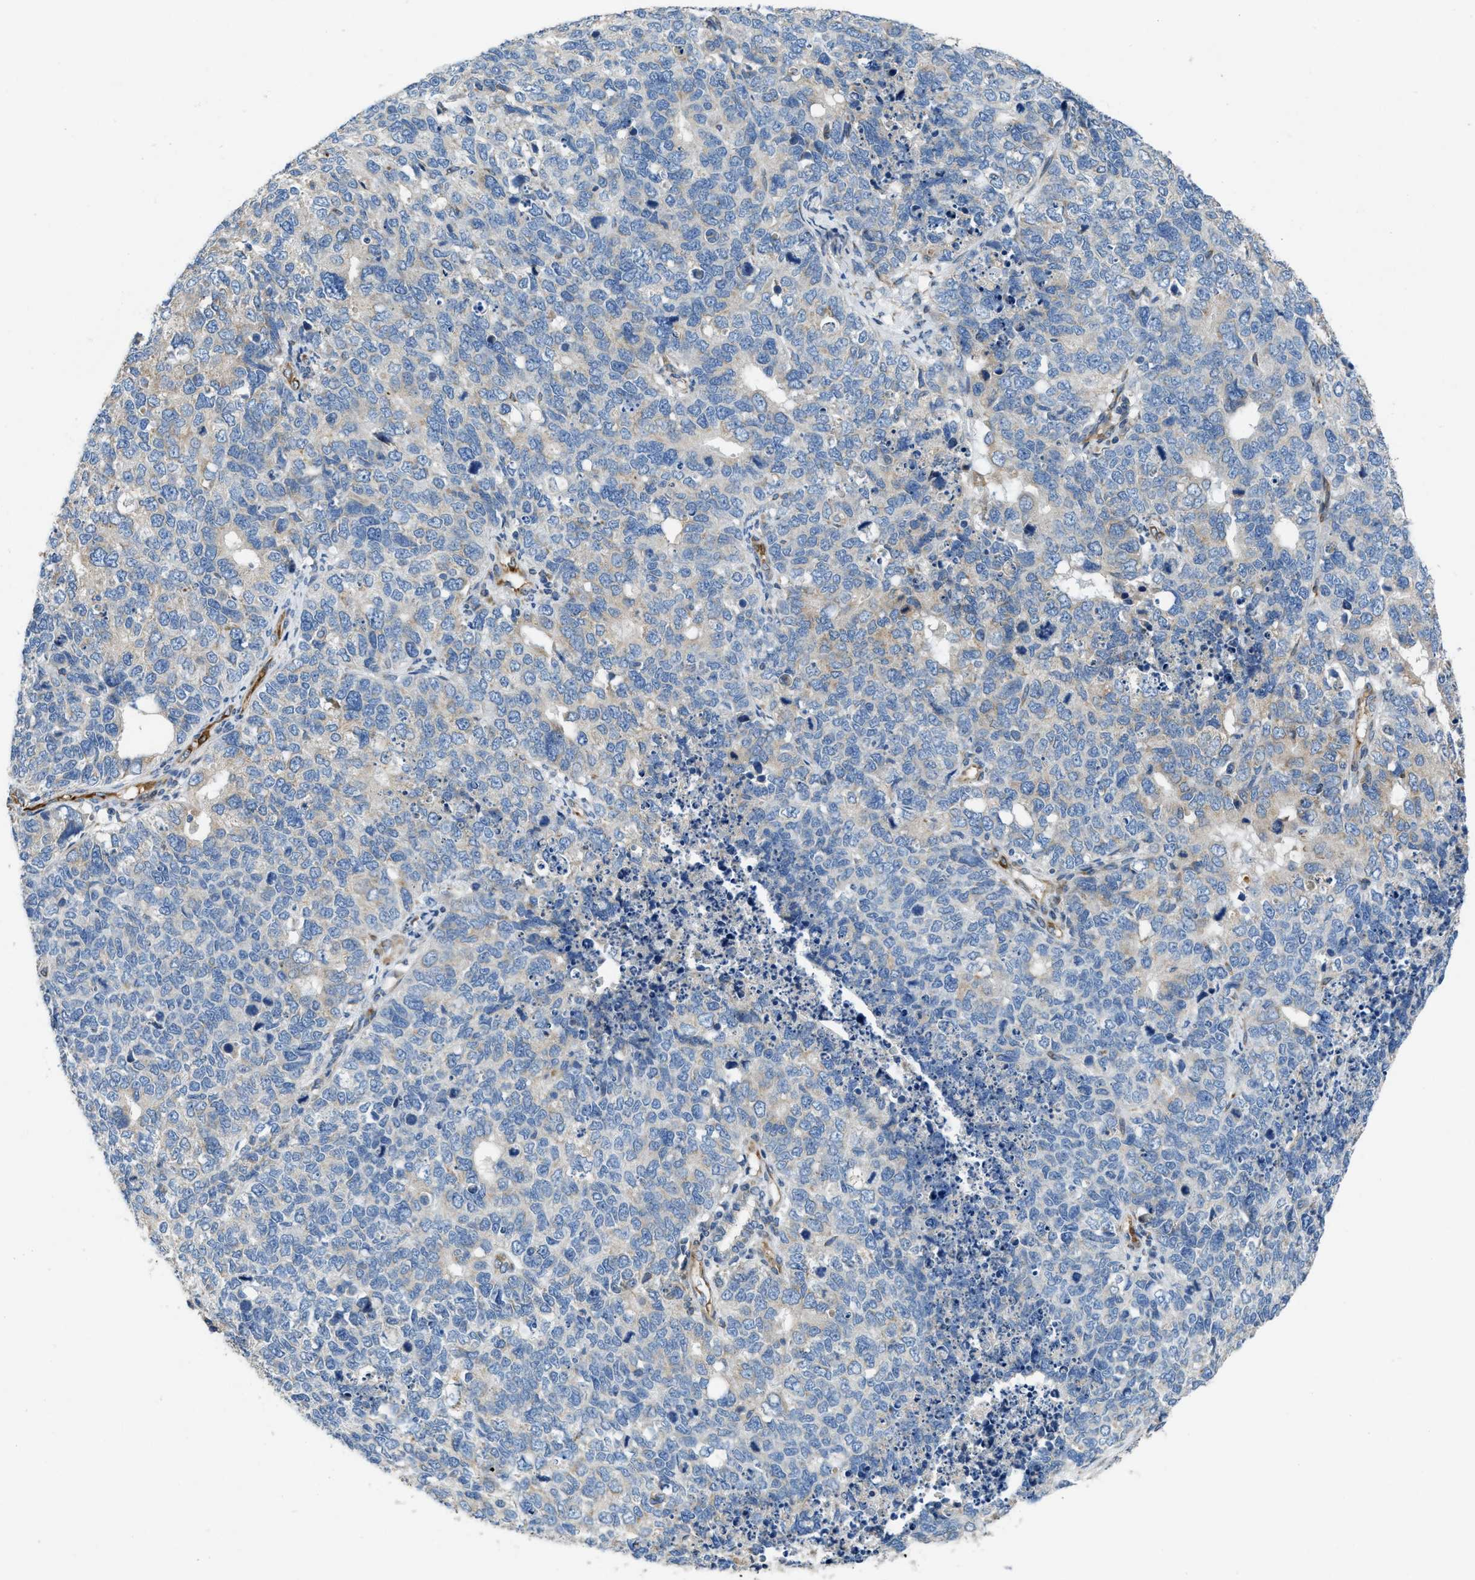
{"staining": {"intensity": "negative", "quantity": "none", "location": "none"}, "tissue": "cervical cancer", "cell_type": "Tumor cells", "image_type": "cancer", "snomed": [{"axis": "morphology", "description": "Squamous cell carcinoma, NOS"}, {"axis": "topography", "description": "Cervix"}], "caption": "Tumor cells are negative for brown protein staining in cervical cancer (squamous cell carcinoma).", "gene": "GGCX", "patient": {"sex": "female", "age": 63}}